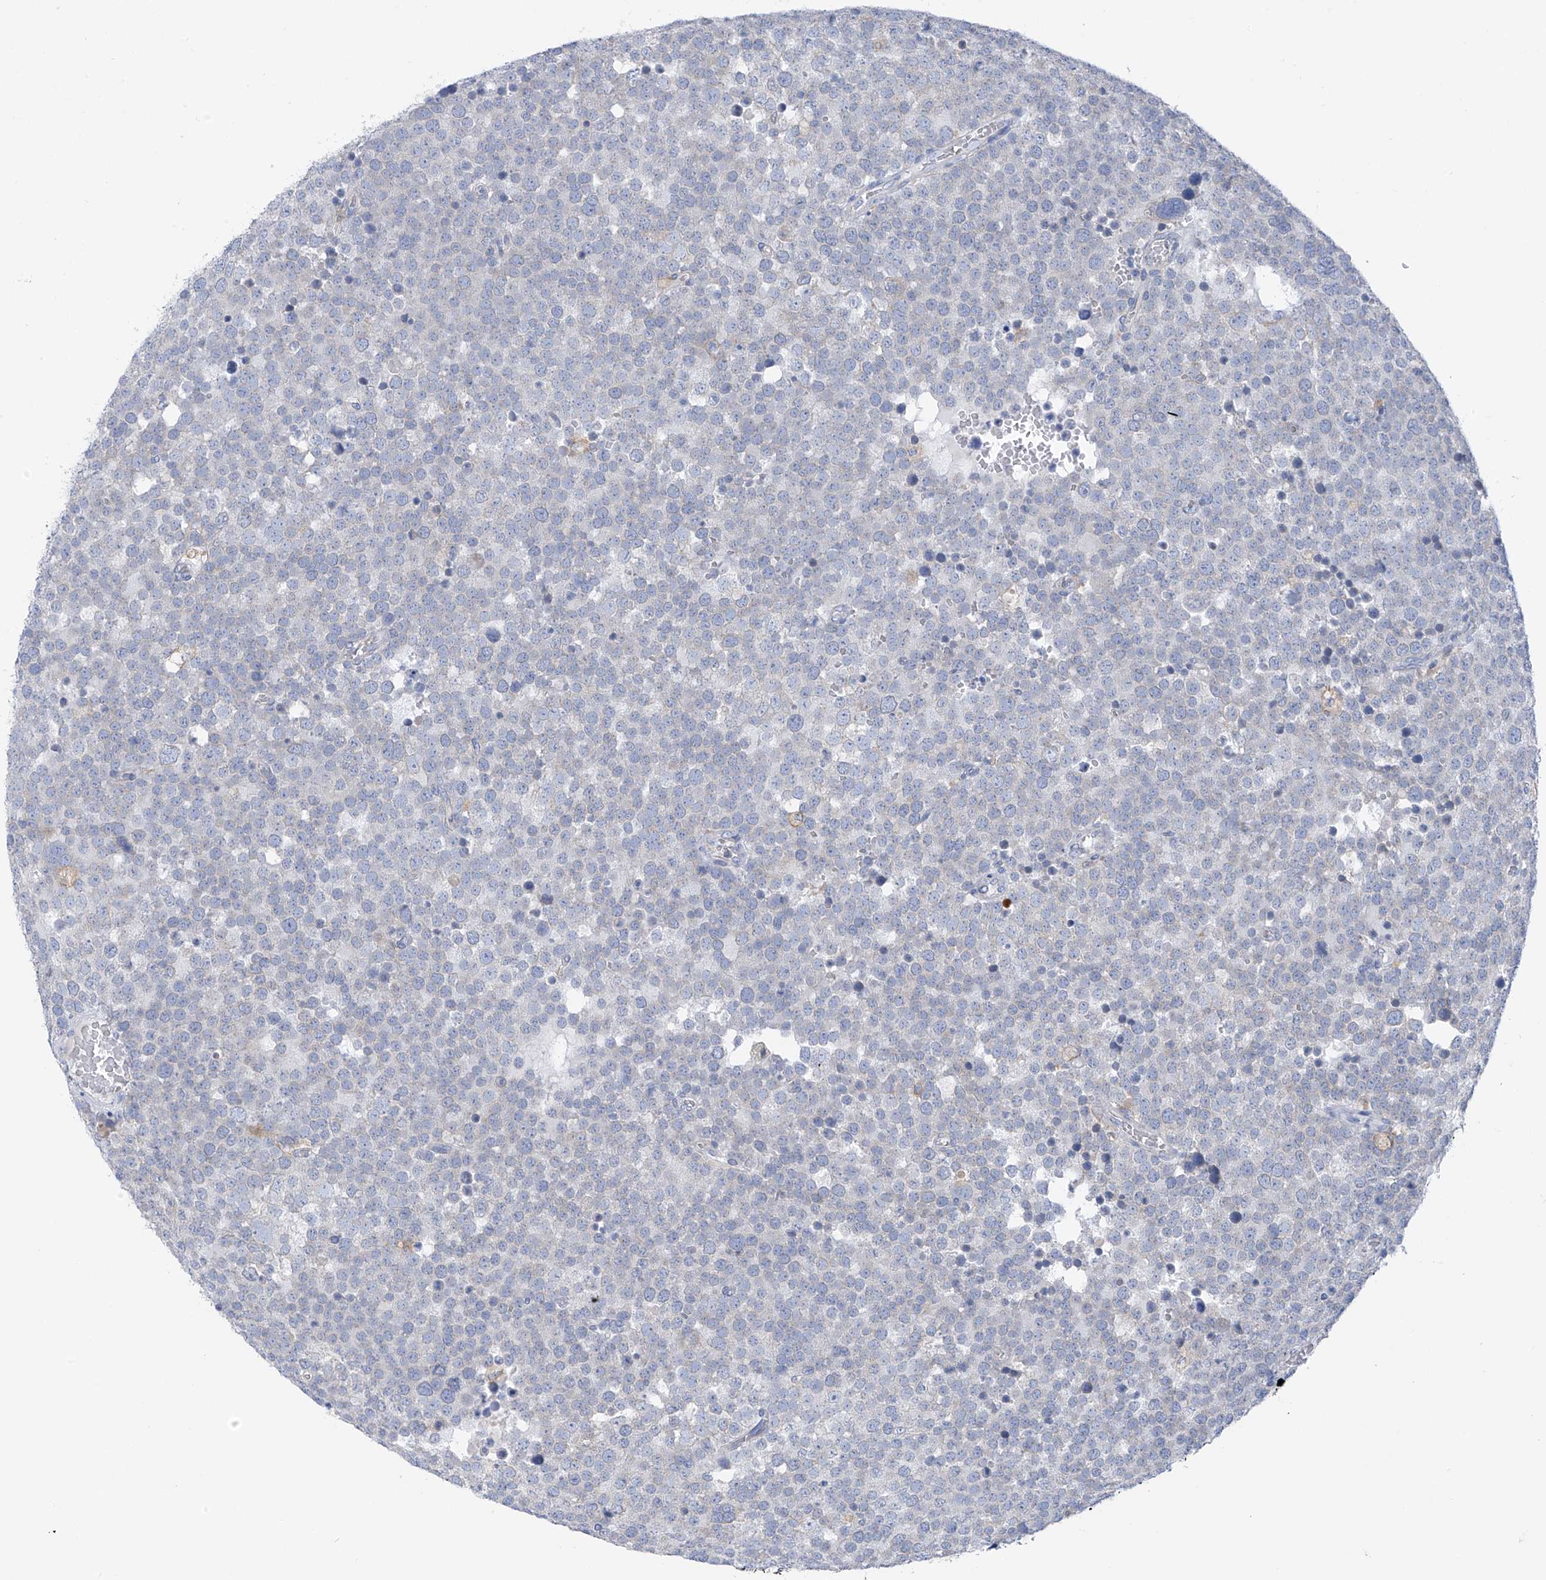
{"staining": {"intensity": "negative", "quantity": "none", "location": "none"}, "tissue": "testis cancer", "cell_type": "Tumor cells", "image_type": "cancer", "snomed": [{"axis": "morphology", "description": "Seminoma, NOS"}, {"axis": "topography", "description": "Testis"}], "caption": "Immunohistochemistry (IHC) histopathology image of neoplastic tissue: testis cancer (seminoma) stained with DAB shows no significant protein positivity in tumor cells.", "gene": "POMGNT2", "patient": {"sex": "male", "age": 71}}